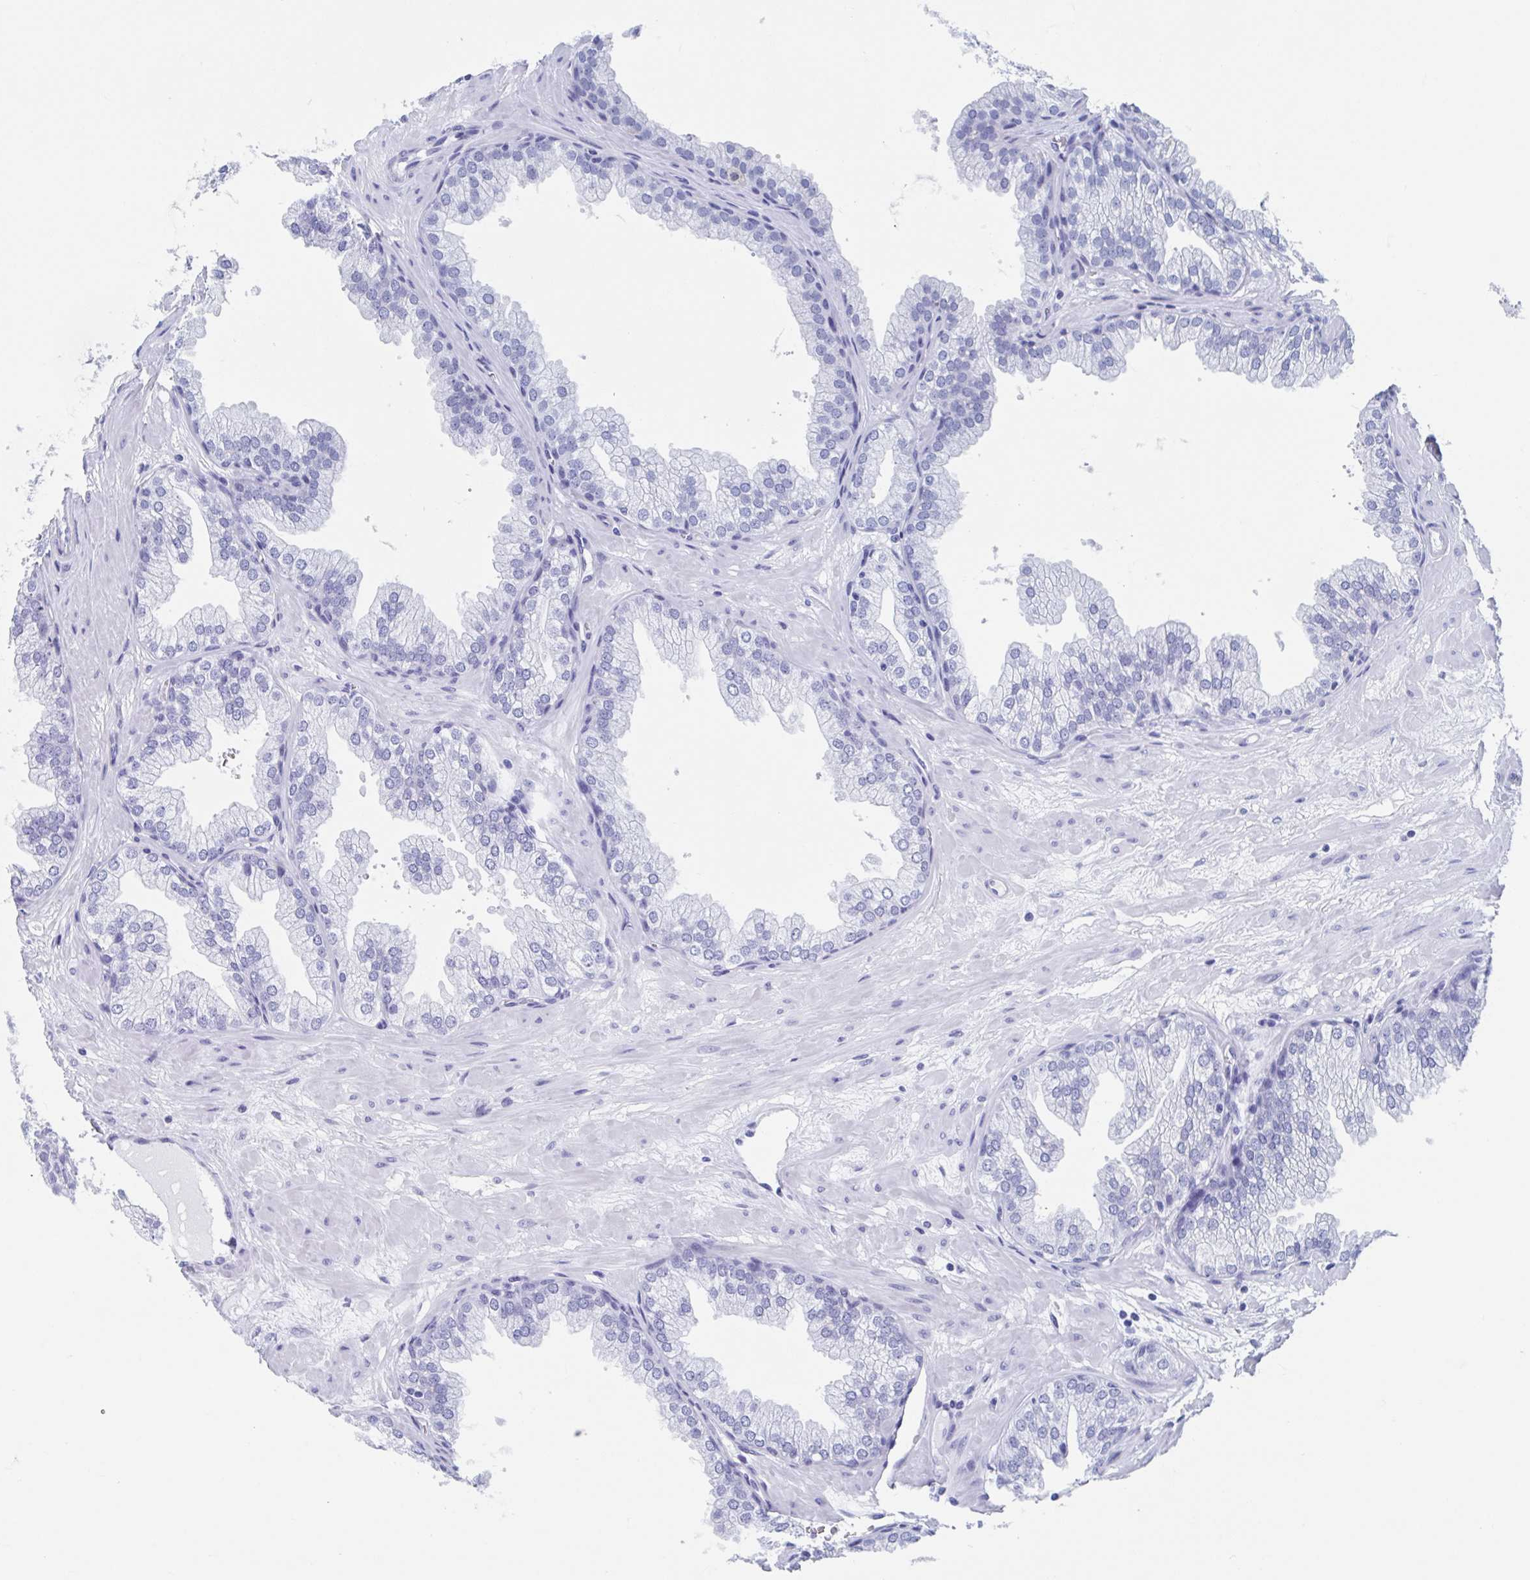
{"staining": {"intensity": "negative", "quantity": "none", "location": "none"}, "tissue": "prostate", "cell_type": "Glandular cells", "image_type": "normal", "snomed": [{"axis": "morphology", "description": "Normal tissue, NOS"}, {"axis": "topography", "description": "Prostate"}], "caption": "DAB (3,3'-diaminobenzidine) immunohistochemical staining of benign prostate exhibits no significant positivity in glandular cells. (IHC, brightfield microscopy, high magnification).", "gene": "C10orf53", "patient": {"sex": "male", "age": 37}}